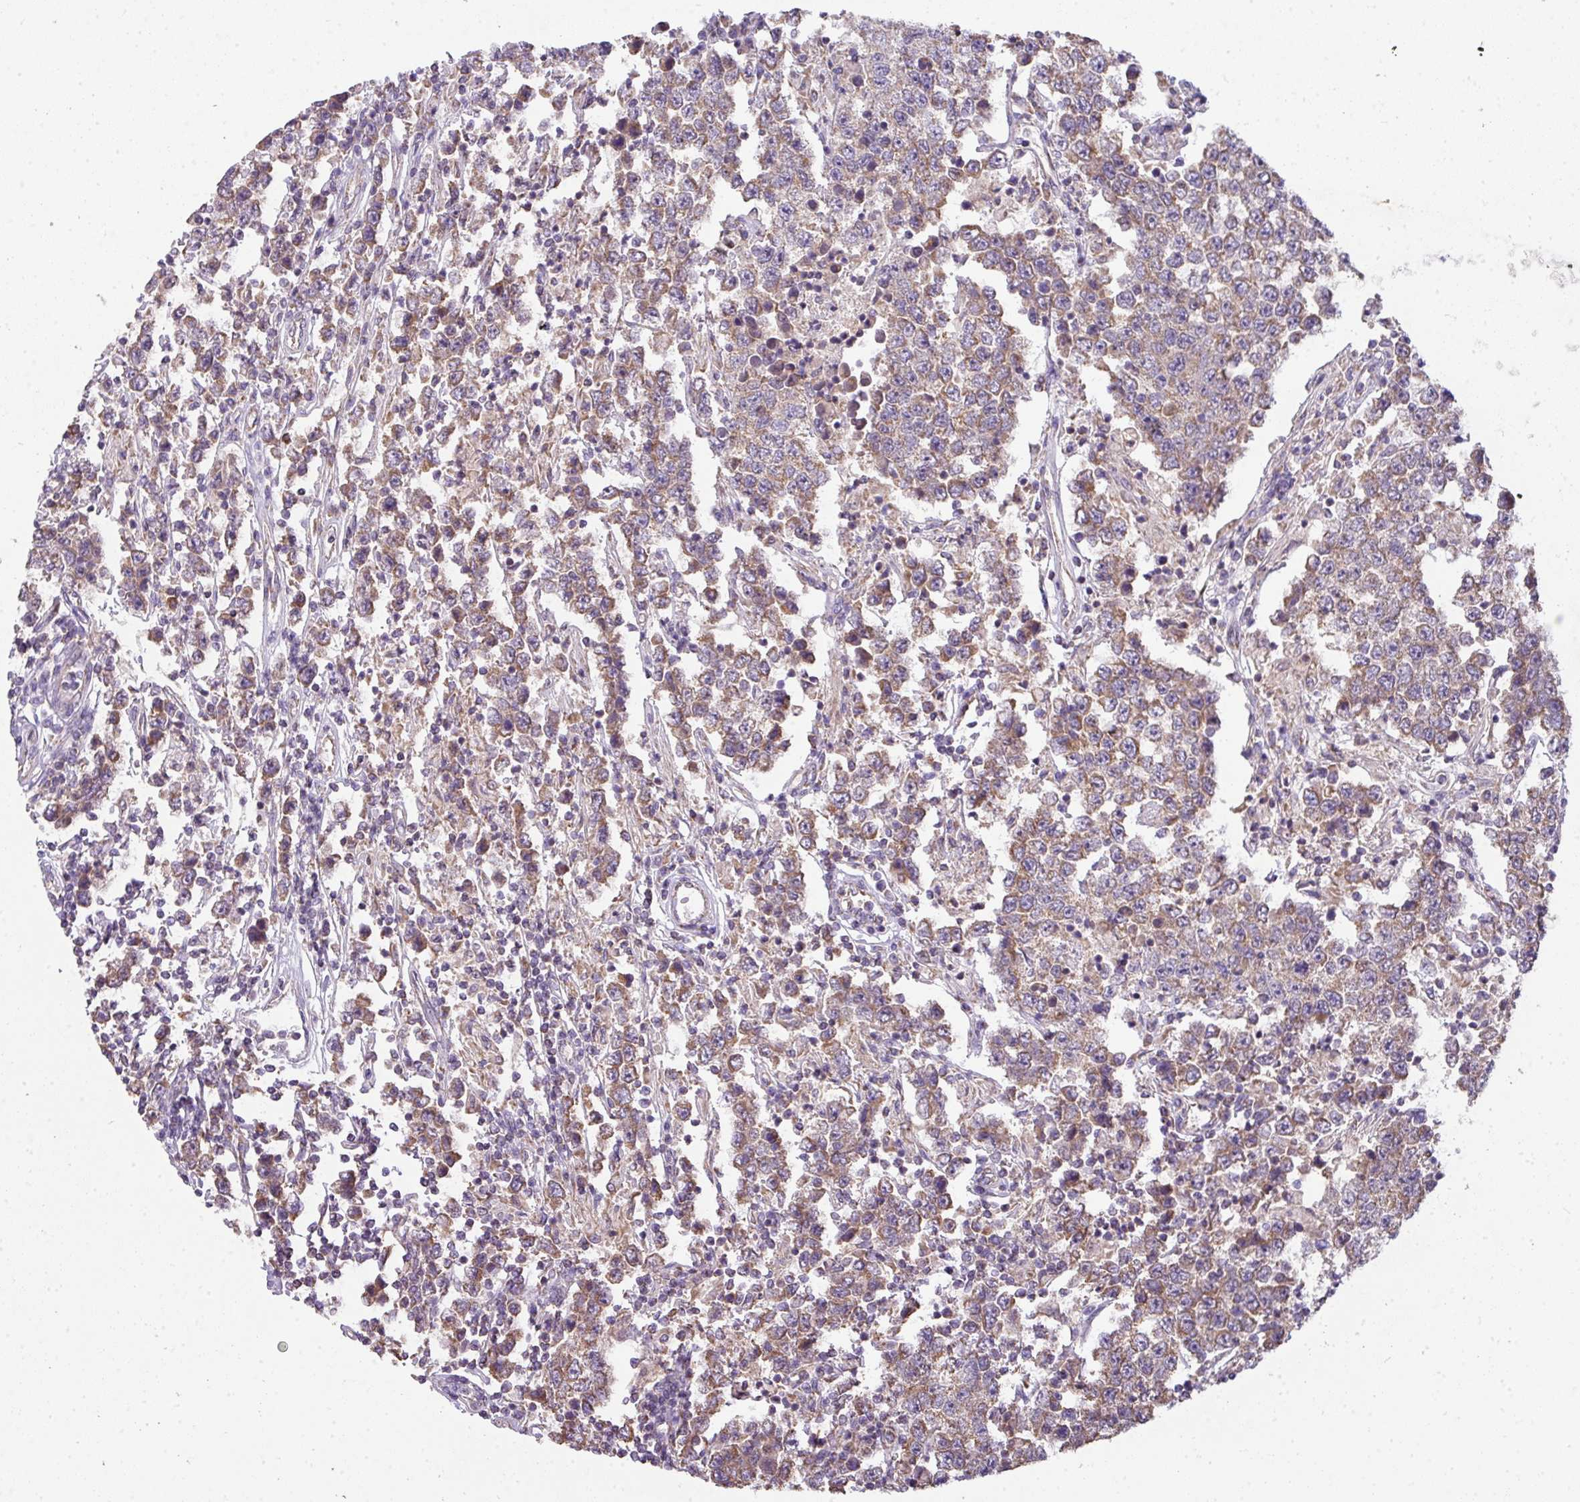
{"staining": {"intensity": "moderate", "quantity": ">75%", "location": "cytoplasmic/membranous"}, "tissue": "testis cancer", "cell_type": "Tumor cells", "image_type": "cancer", "snomed": [{"axis": "morphology", "description": "Normal tissue, NOS"}, {"axis": "morphology", "description": "Urothelial carcinoma, High grade"}, {"axis": "morphology", "description": "Seminoma, NOS"}, {"axis": "morphology", "description": "Carcinoma, Embryonal, NOS"}, {"axis": "topography", "description": "Urinary bladder"}, {"axis": "topography", "description": "Testis"}], "caption": "Approximately >75% of tumor cells in testis cancer reveal moderate cytoplasmic/membranous protein staining as visualized by brown immunohistochemical staining.", "gene": "PALS2", "patient": {"sex": "male", "age": 41}}